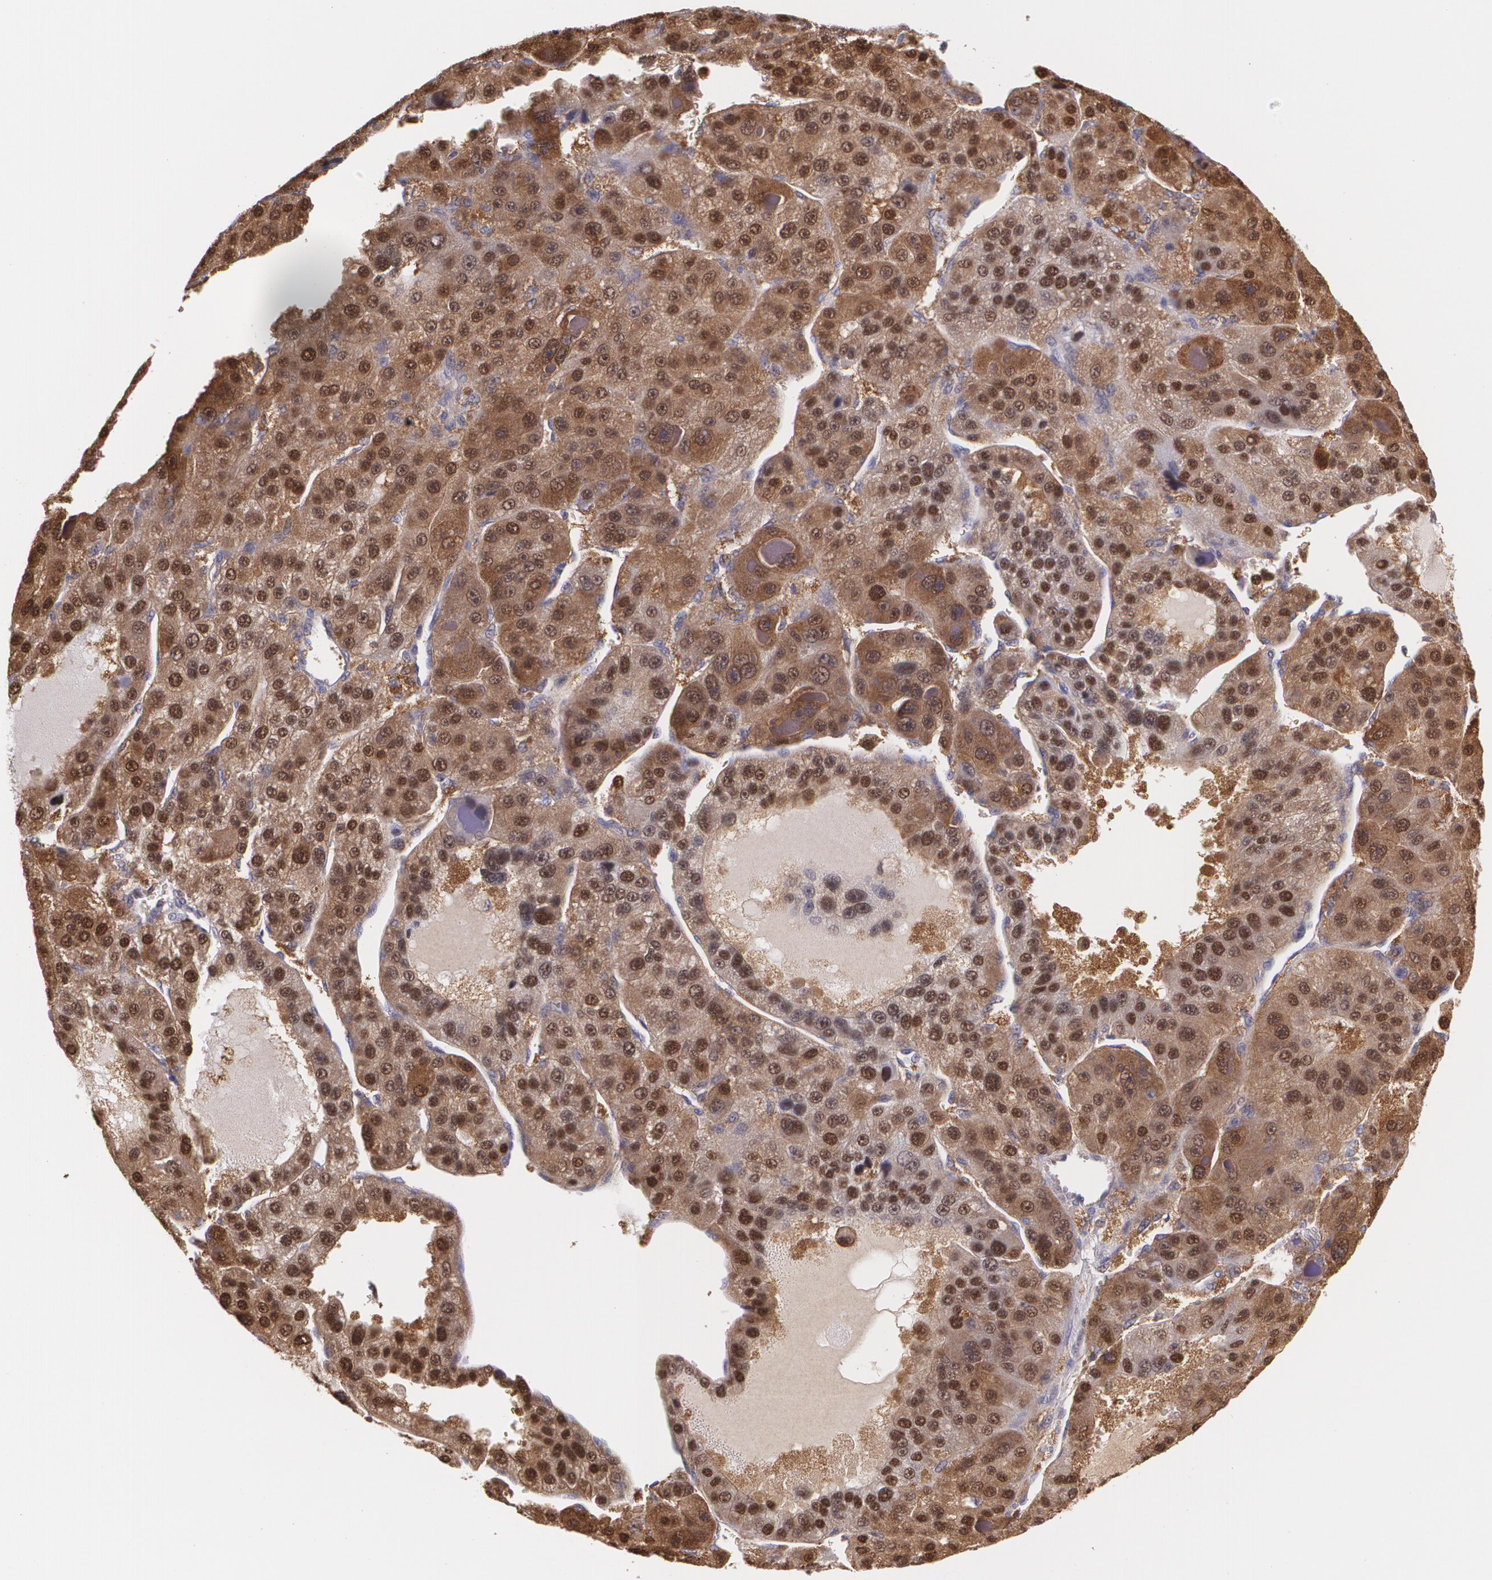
{"staining": {"intensity": "strong", "quantity": ">75%", "location": "cytoplasmic/membranous,nuclear"}, "tissue": "liver cancer", "cell_type": "Tumor cells", "image_type": "cancer", "snomed": [{"axis": "morphology", "description": "Carcinoma, Hepatocellular, NOS"}, {"axis": "topography", "description": "Liver"}], "caption": "This is an image of IHC staining of hepatocellular carcinoma (liver), which shows strong expression in the cytoplasmic/membranous and nuclear of tumor cells.", "gene": "HSPH1", "patient": {"sex": "male", "age": 76}}